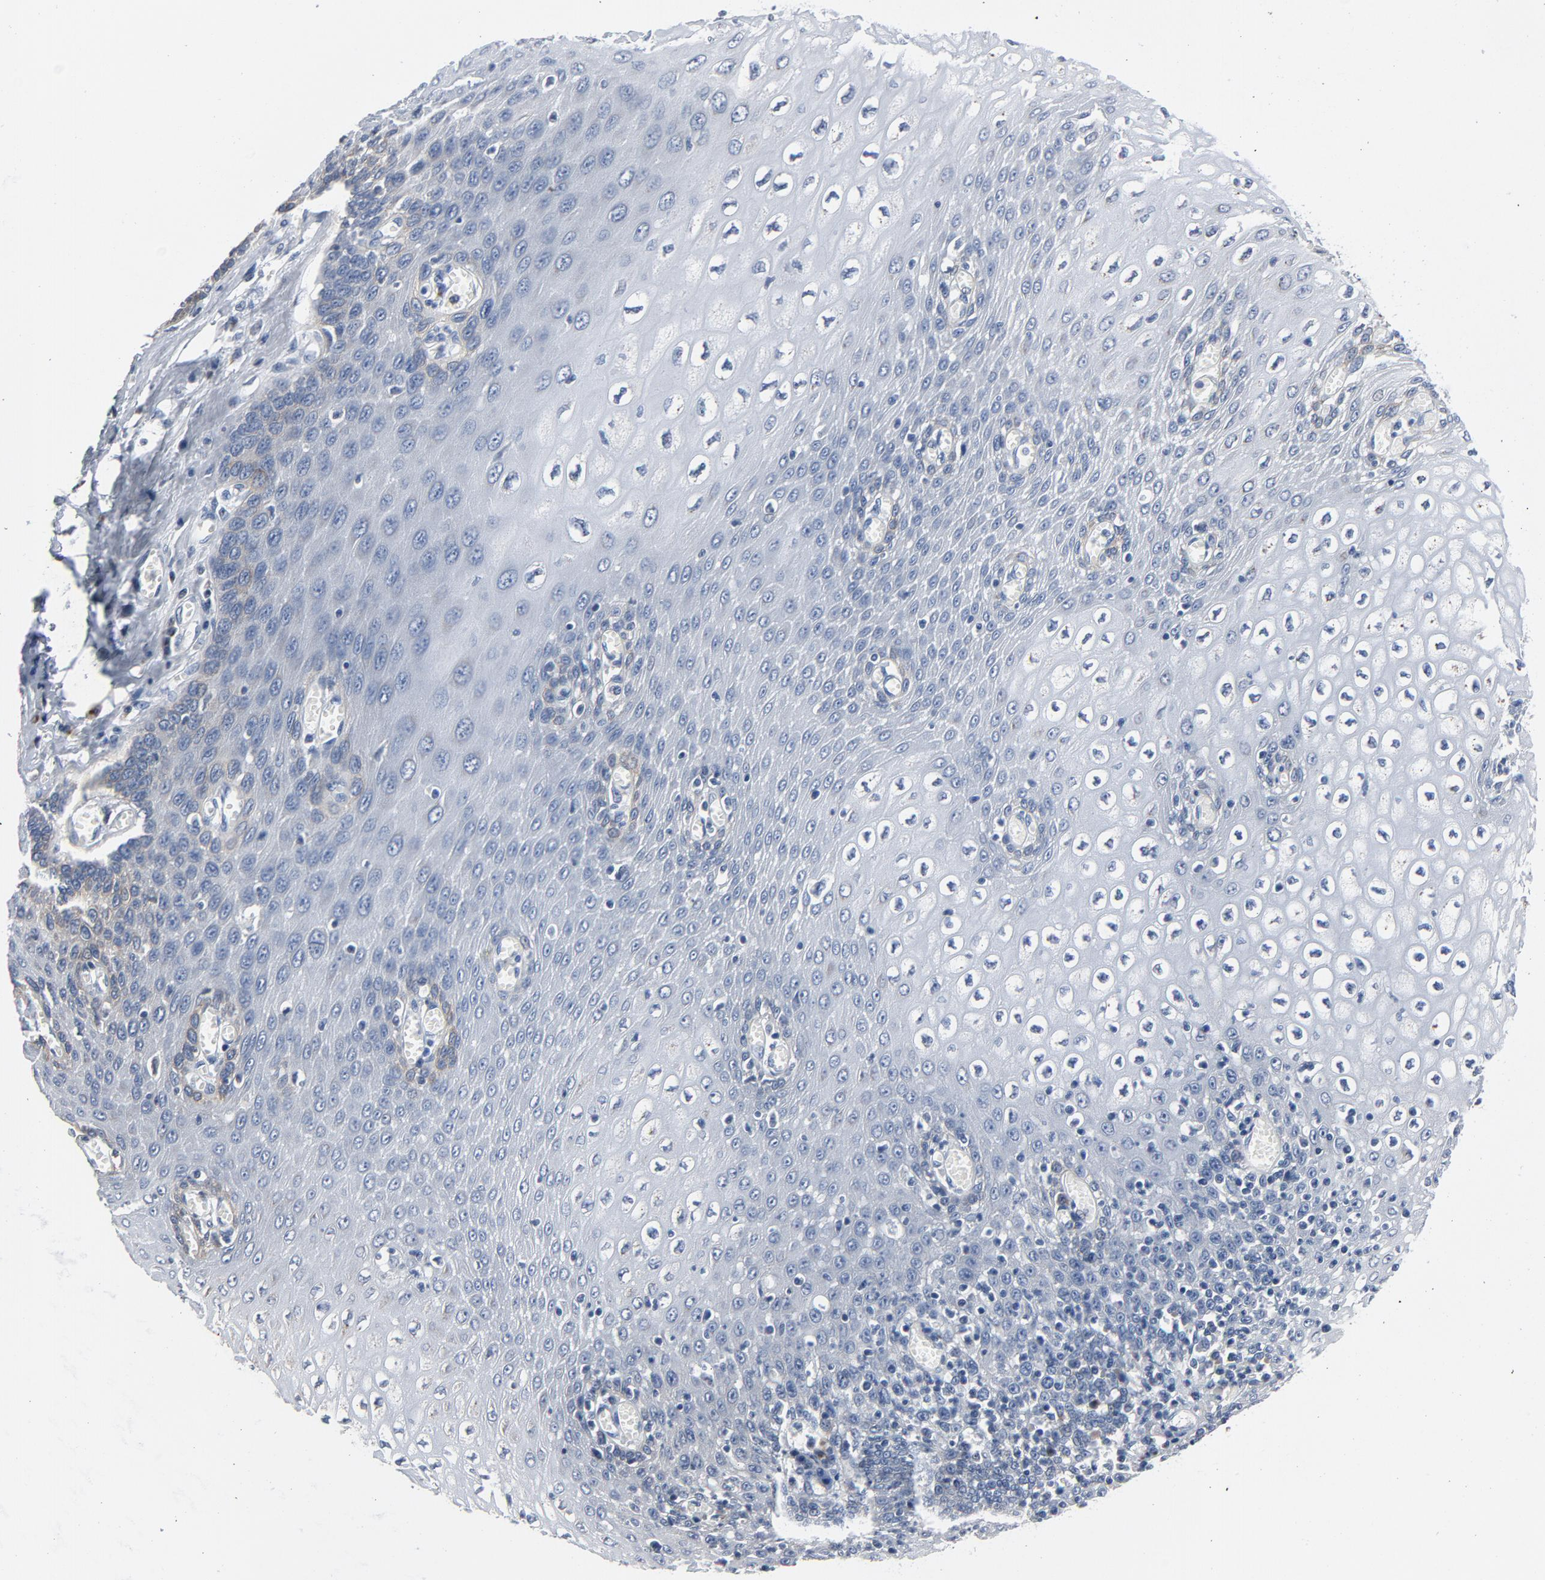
{"staining": {"intensity": "weak", "quantity": "<25%", "location": "cytoplasmic/membranous"}, "tissue": "esophagus", "cell_type": "Squamous epithelial cells", "image_type": "normal", "snomed": [{"axis": "morphology", "description": "Normal tissue, NOS"}, {"axis": "topography", "description": "Esophagus"}], "caption": "Esophagus was stained to show a protein in brown. There is no significant positivity in squamous epithelial cells. (DAB (3,3'-diaminobenzidine) IHC with hematoxylin counter stain).", "gene": "YIPF6", "patient": {"sex": "male", "age": 65}}